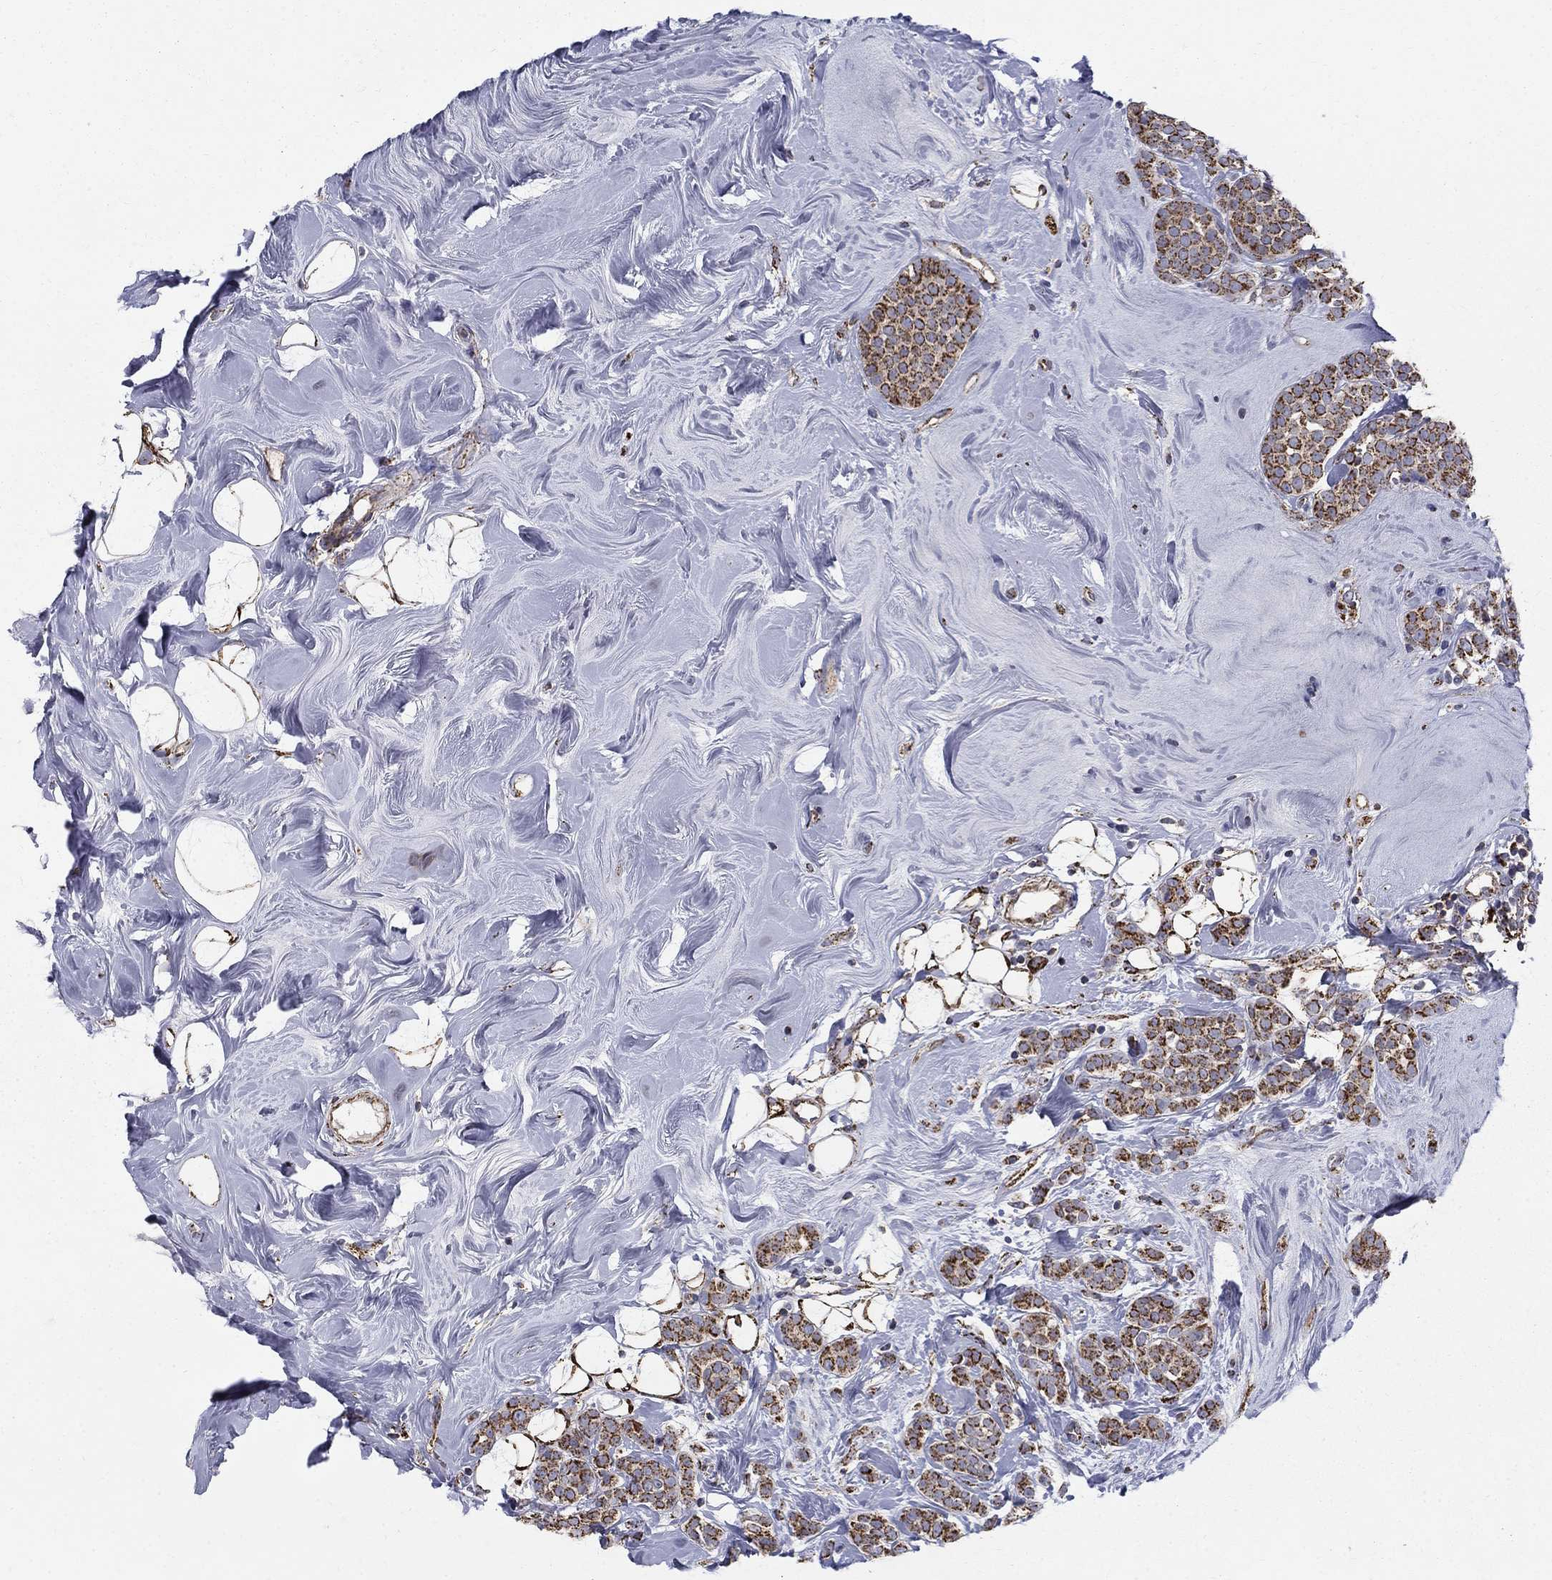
{"staining": {"intensity": "strong", "quantity": ">75%", "location": "cytoplasmic/membranous"}, "tissue": "breast cancer", "cell_type": "Tumor cells", "image_type": "cancer", "snomed": [{"axis": "morphology", "description": "Lobular carcinoma"}, {"axis": "topography", "description": "Breast"}], "caption": "Breast lobular carcinoma stained with DAB immunohistochemistry (IHC) demonstrates high levels of strong cytoplasmic/membranous staining in approximately >75% of tumor cells.", "gene": "GCSH", "patient": {"sex": "female", "age": 49}}